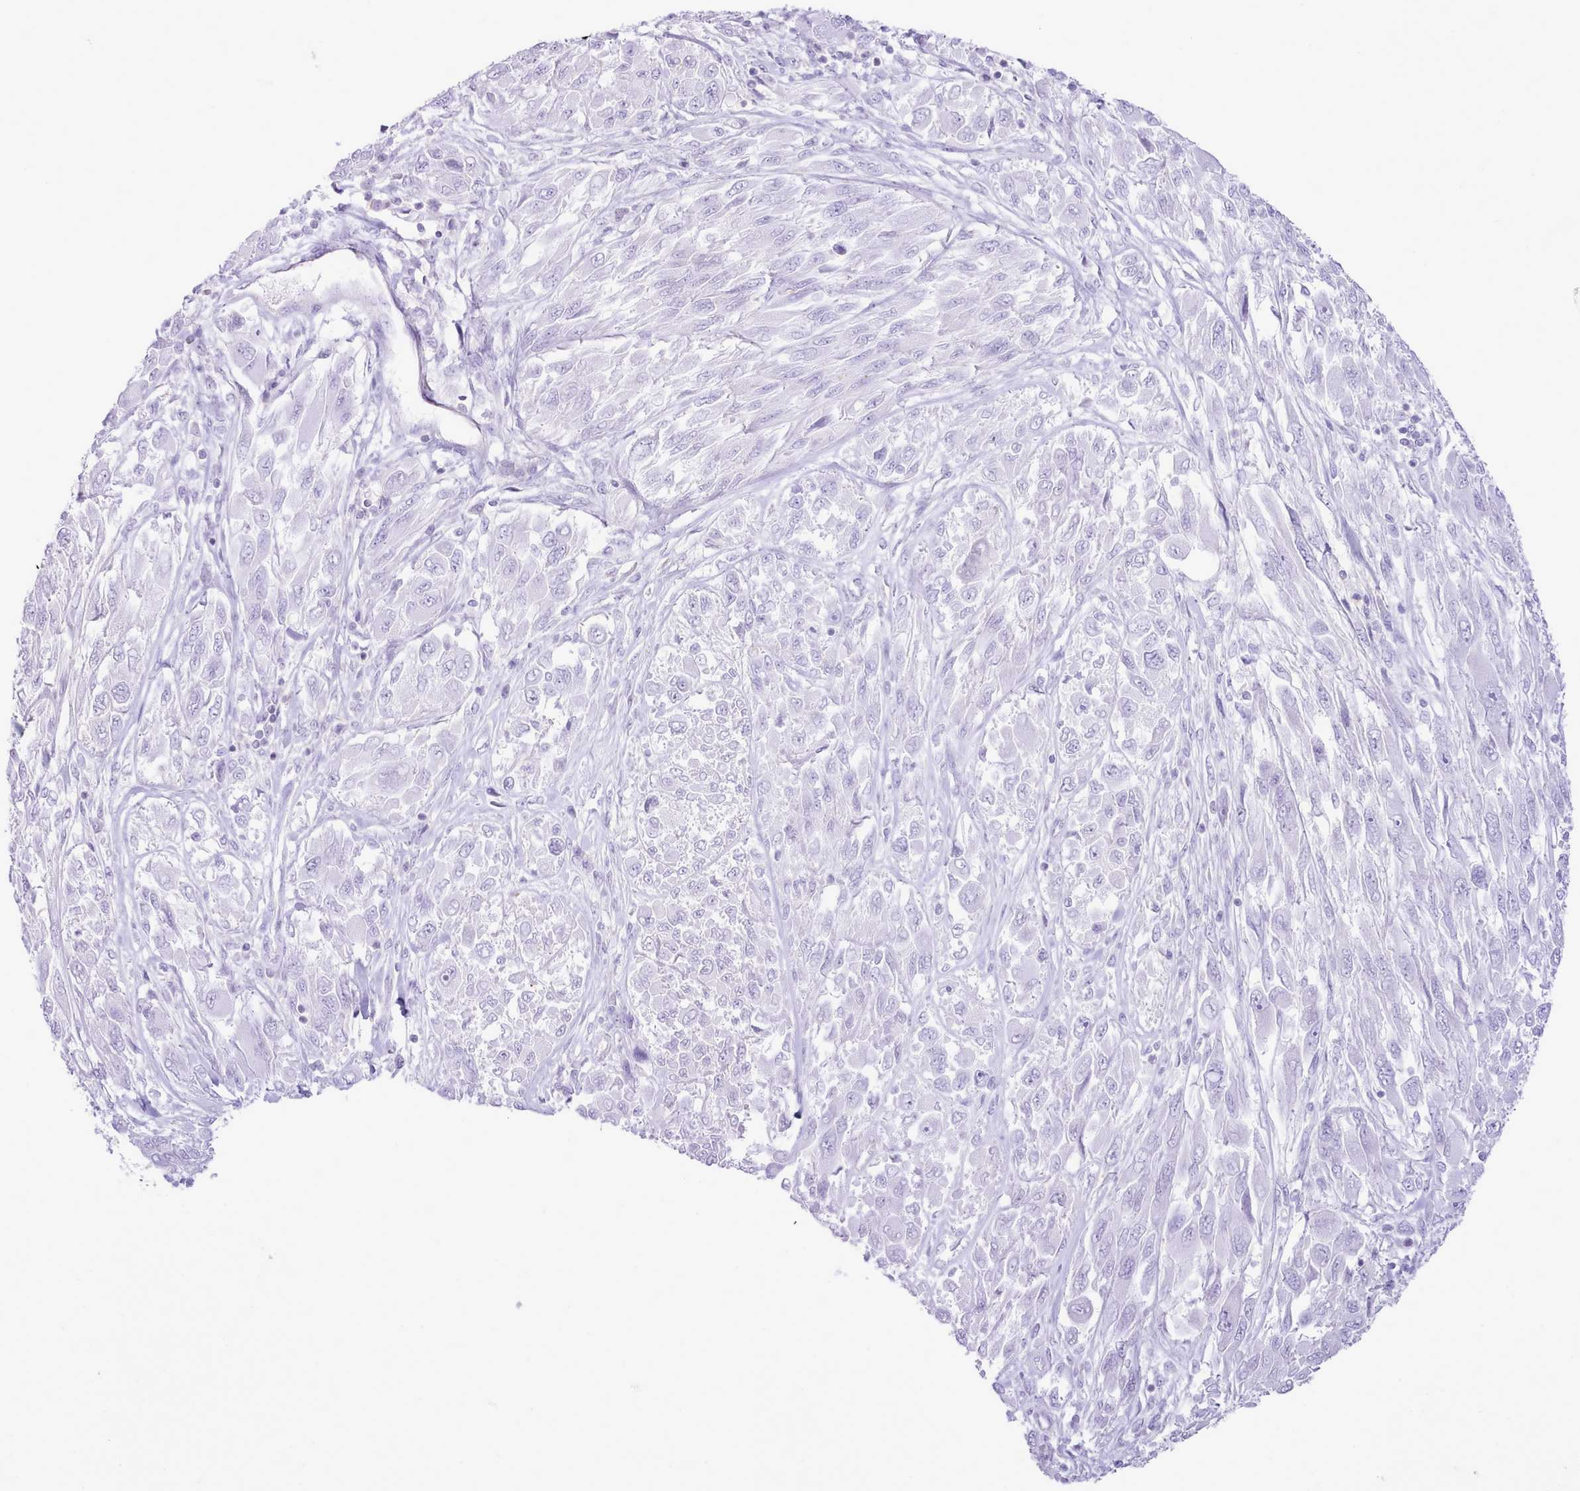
{"staining": {"intensity": "negative", "quantity": "none", "location": "none"}, "tissue": "melanoma", "cell_type": "Tumor cells", "image_type": "cancer", "snomed": [{"axis": "morphology", "description": "Malignant melanoma, NOS"}, {"axis": "topography", "description": "Skin"}], "caption": "Micrograph shows no protein expression in tumor cells of melanoma tissue.", "gene": "MDFI", "patient": {"sex": "female", "age": 91}}